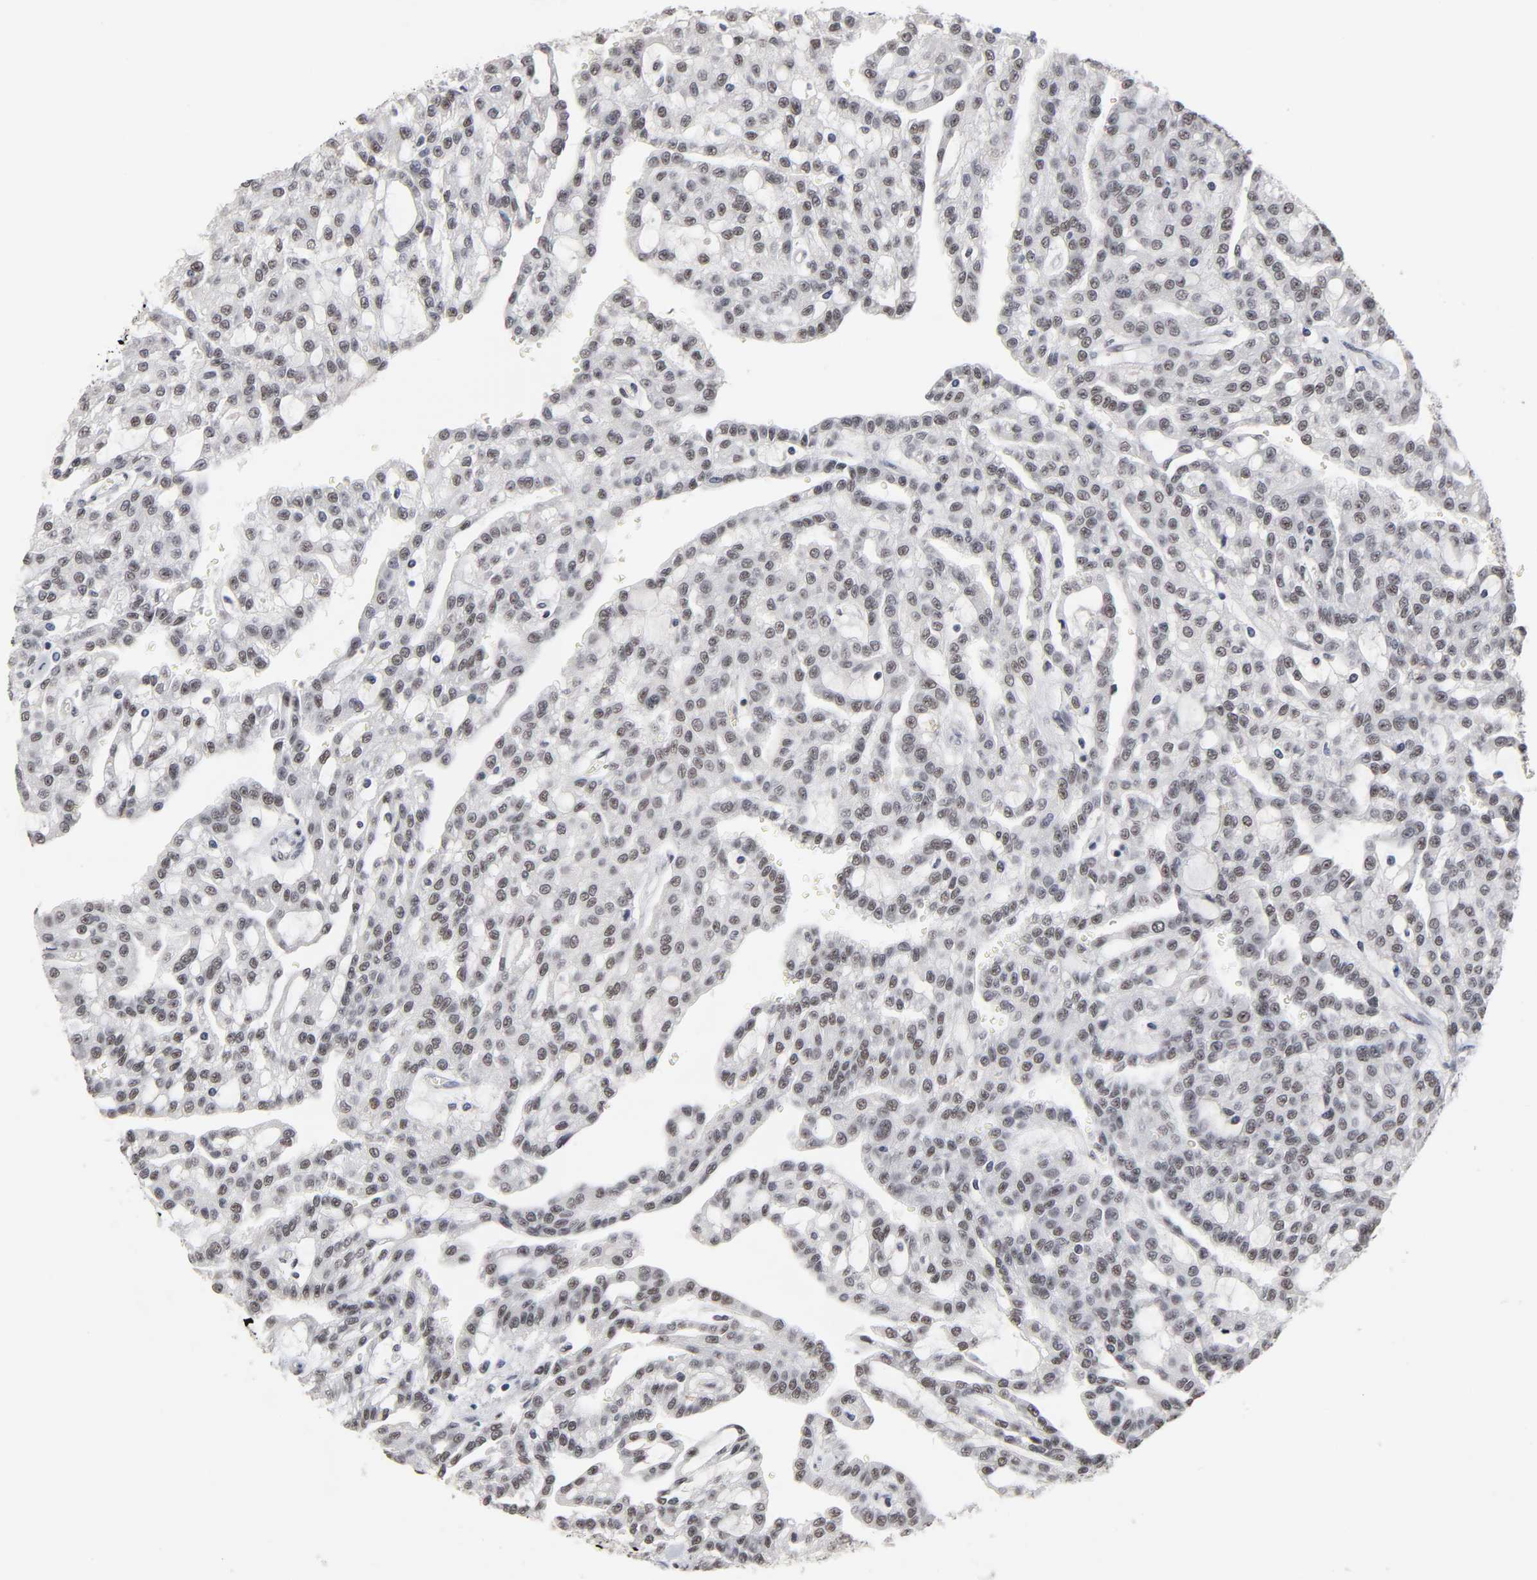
{"staining": {"intensity": "weak", "quantity": ">75%", "location": "nuclear"}, "tissue": "renal cancer", "cell_type": "Tumor cells", "image_type": "cancer", "snomed": [{"axis": "morphology", "description": "Adenocarcinoma, NOS"}, {"axis": "topography", "description": "Kidney"}], "caption": "Protein staining of adenocarcinoma (renal) tissue demonstrates weak nuclear positivity in about >75% of tumor cells.", "gene": "TRIM33", "patient": {"sex": "male", "age": 63}}